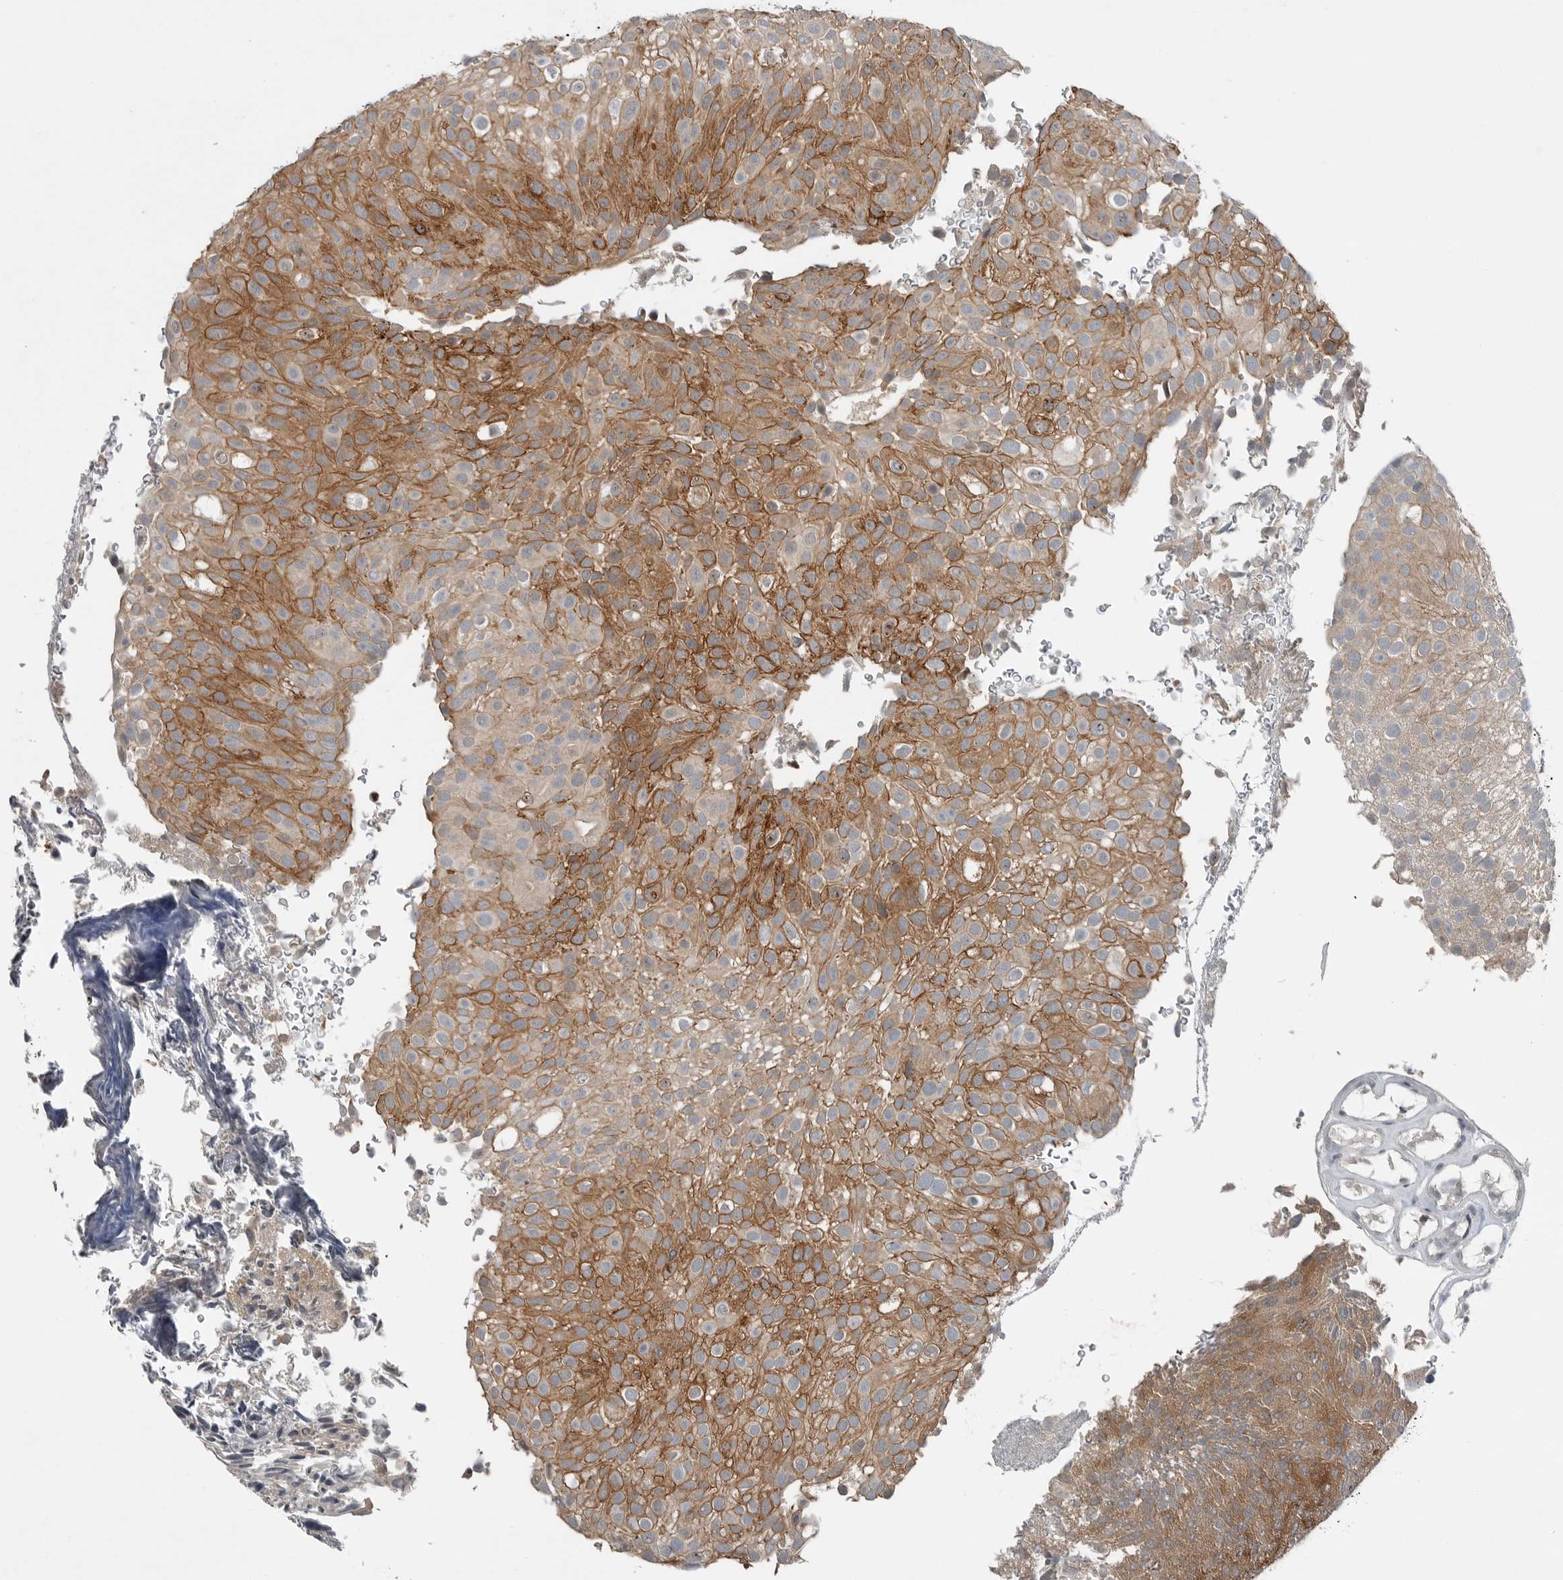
{"staining": {"intensity": "moderate", "quantity": ">75%", "location": "cytoplasmic/membranous"}, "tissue": "urothelial cancer", "cell_type": "Tumor cells", "image_type": "cancer", "snomed": [{"axis": "morphology", "description": "Urothelial carcinoma, Low grade"}, {"axis": "topography", "description": "Urinary bladder"}], "caption": "Immunohistochemical staining of urothelial carcinoma (low-grade) shows medium levels of moderate cytoplasmic/membranous staining in approximately >75% of tumor cells.", "gene": "MFAP3L", "patient": {"sex": "male", "age": 78}}